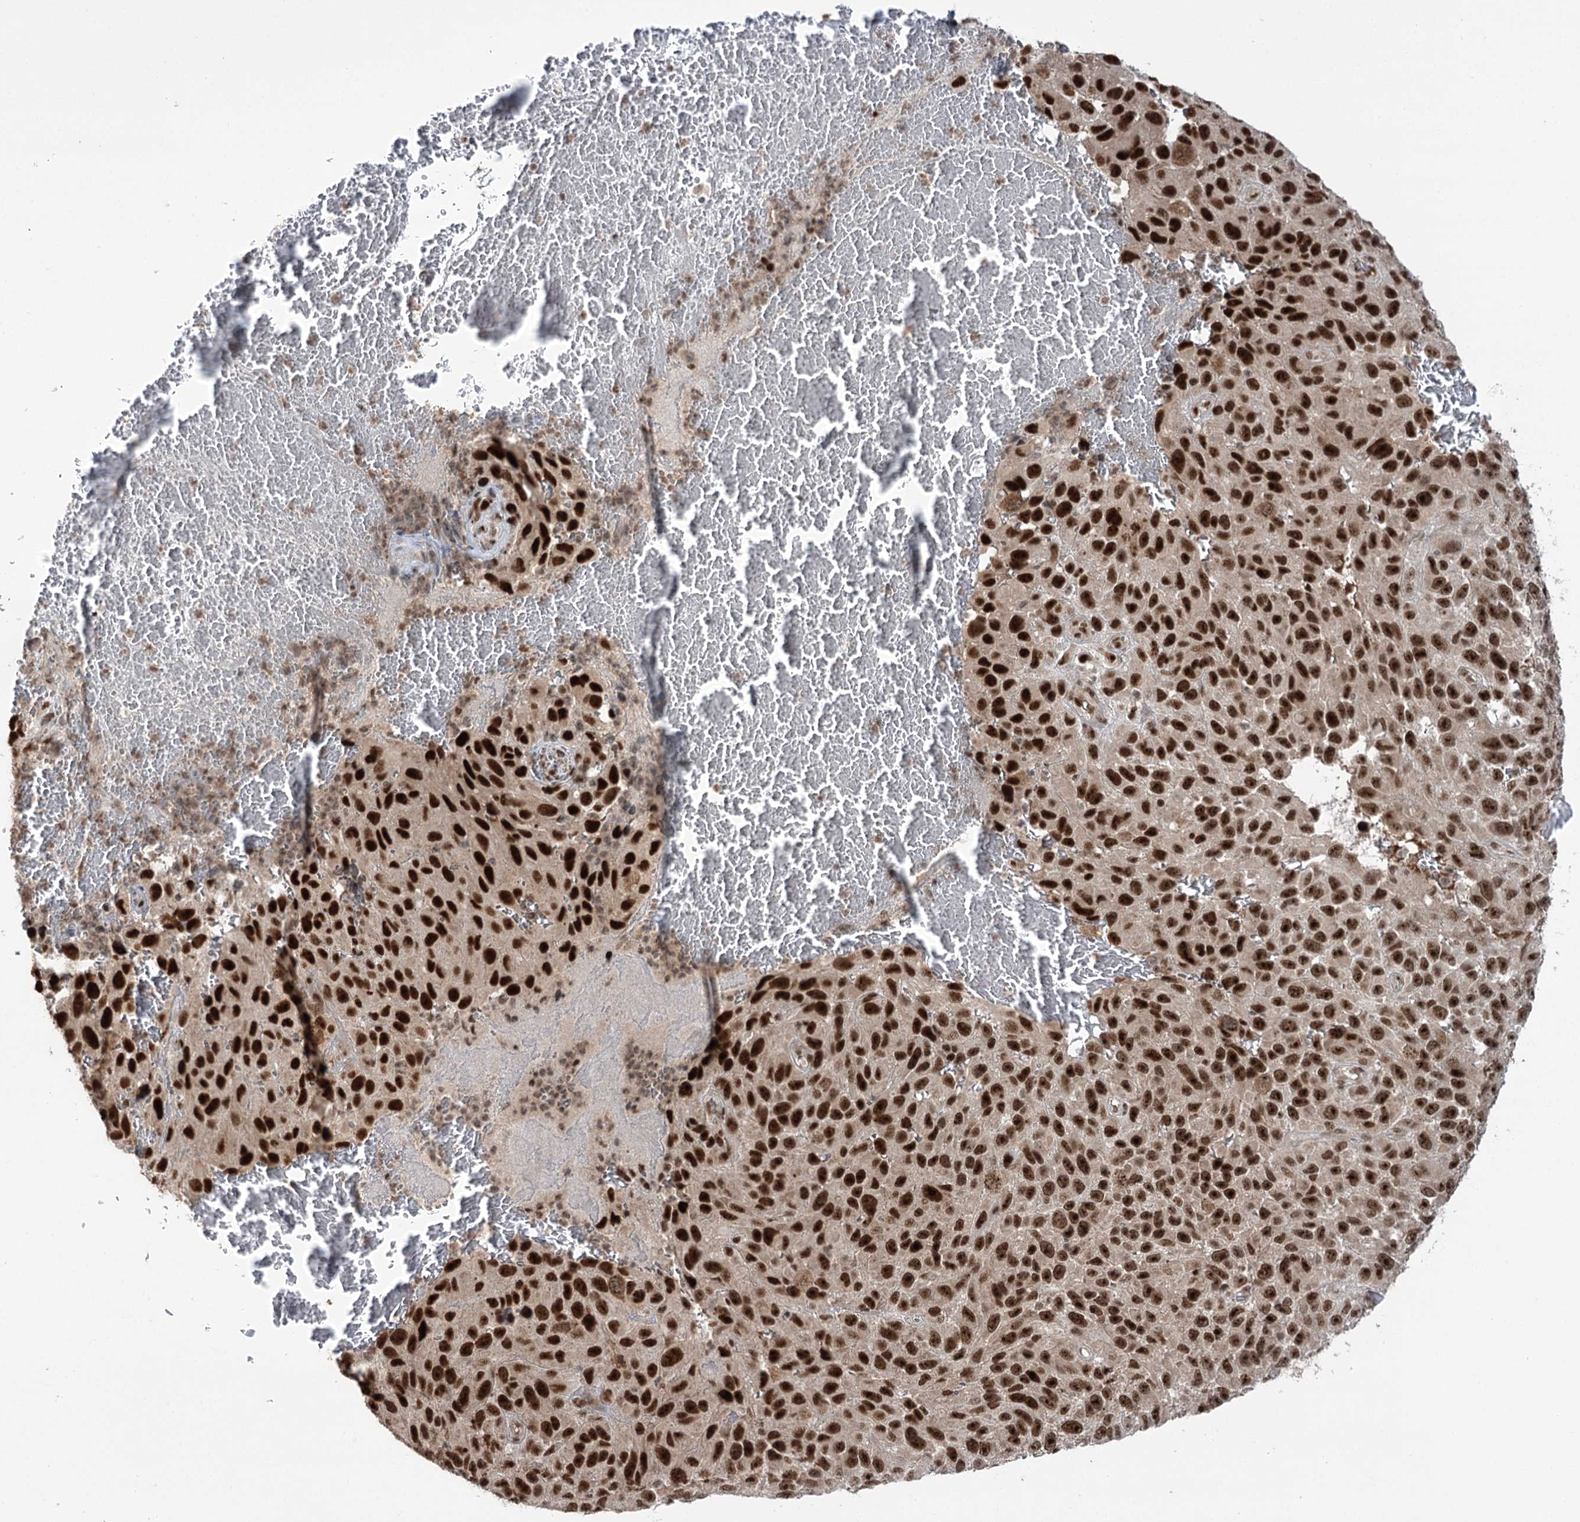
{"staining": {"intensity": "strong", "quantity": ">75%", "location": "nuclear"}, "tissue": "melanoma", "cell_type": "Tumor cells", "image_type": "cancer", "snomed": [{"axis": "morphology", "description": "Malignant melanoma, NOS"}, {"axis": "topography", "description": "Skin"}], "caption": "A photomicrograph showing strong nuclear staining in approximately >75% of tumor cells in melanoma, as visualized by brown immunohistochemical staining.", "gene": "ERCC3", "patient": {"sex": "female", "age": 96}}